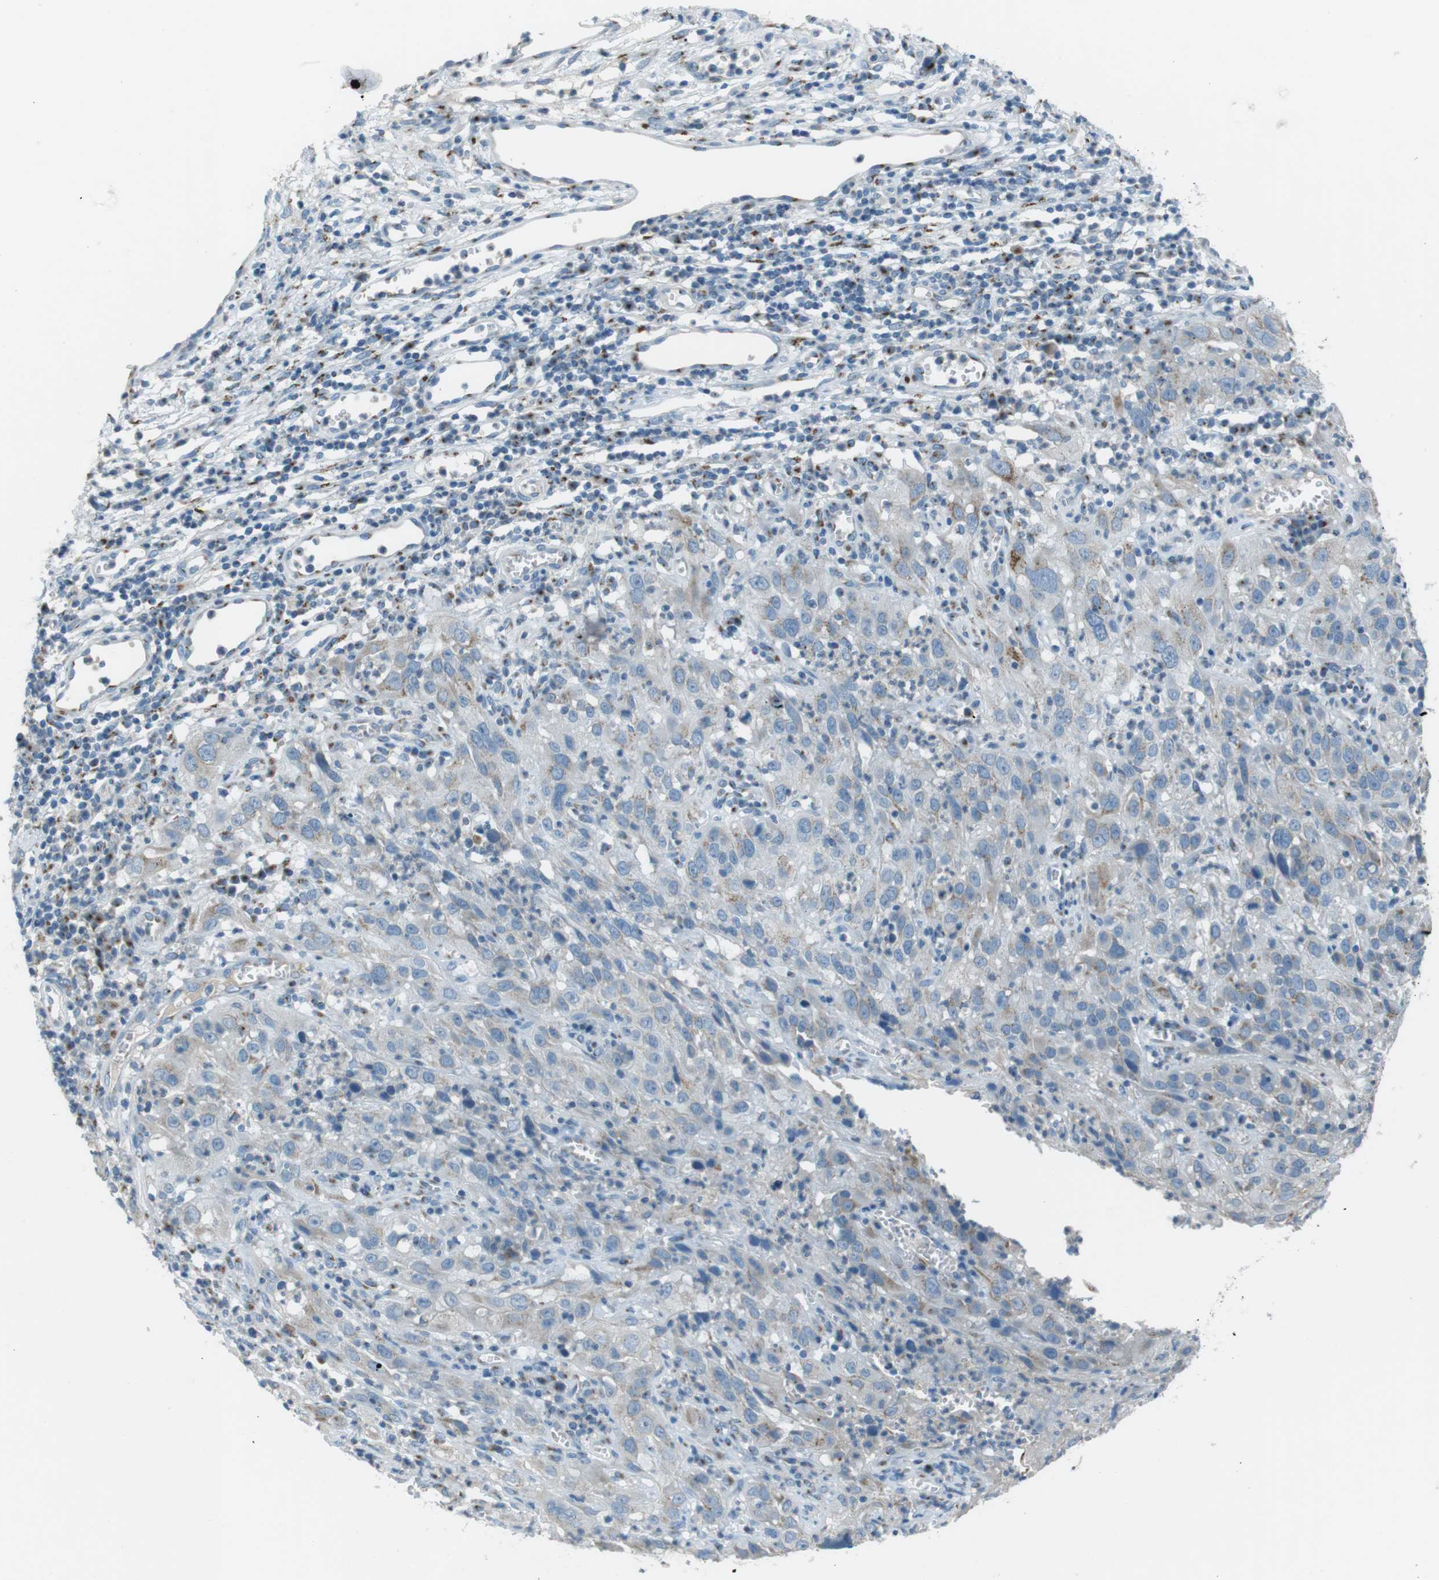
{"staining": {"intensity": "negative", "quantity": "none", "location": "none"}, "tissue": "cervical cancer", "cell_type": "Tumor cells", "image_type": "cancer", "snomed": [{"axis": "morphology", "description": "Squamous cell carcinoma, NOS"}, {"axis": "topography", "description": "Cervix"}], "caption": "A high-resolution micrograph shows IHC staining of cervical squamous cell carcinoma, which displays no significant expression in tumor cells. (DAB (3,3'-diaminobenzidine) immunohistochemistry (IHC) with hematoxylin counter stain).", "gene": "TXNDC15", "patient": {"sex": "female", "age": 32}}